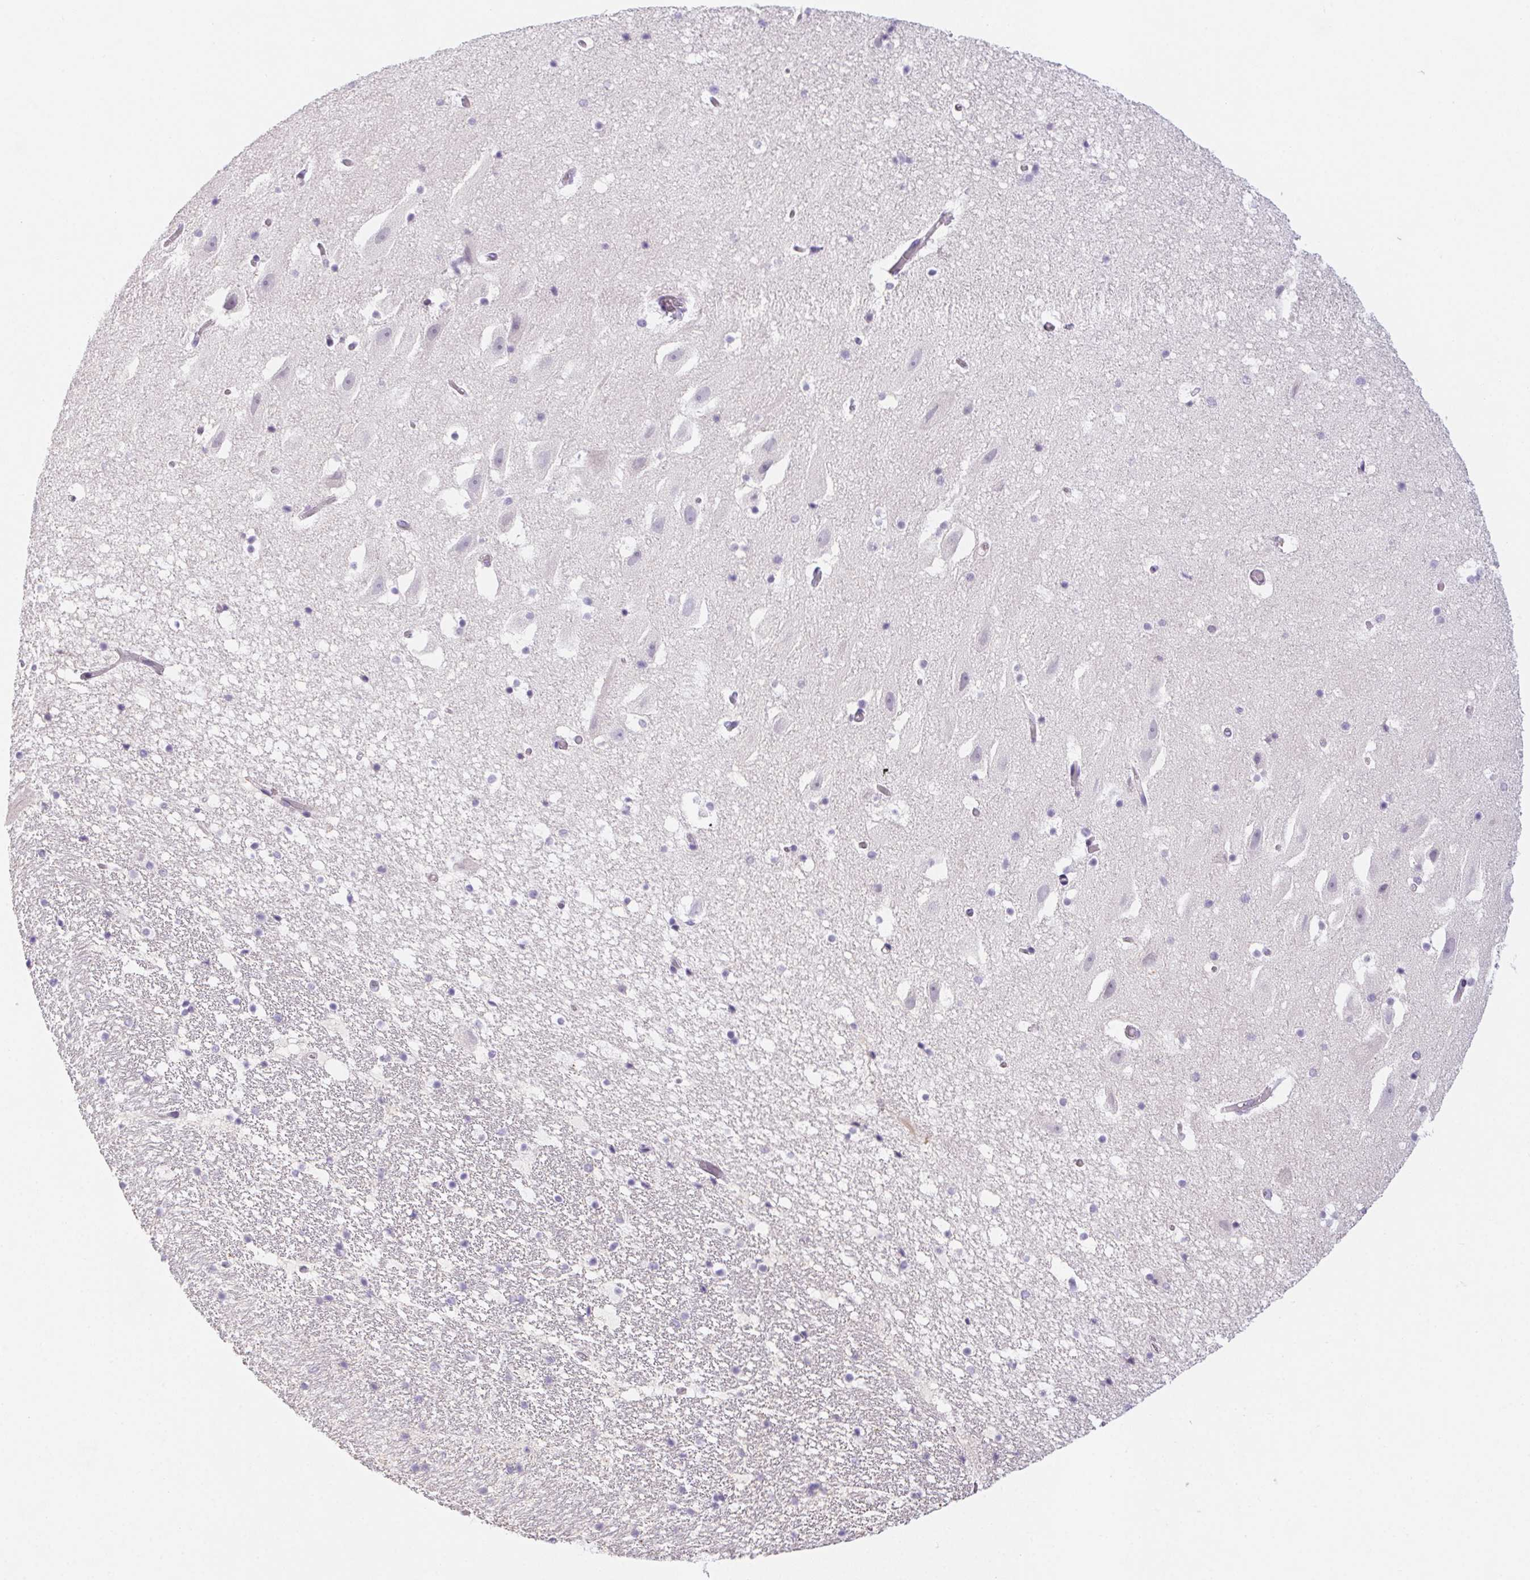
{"staining": {"intensity": "negative", "quantity": "none", "location": "none"}, "tissue": "hippocampus", "cell_type": "Glial cells", "image_type": "normal", "snomed": [{"axis": "morphology", "description": "Normal tissue, NOS"}, {"axis": "topography", "description": "Hippocampus"}], "caption": "Immunohistochemistry photomicrograph of normal hippocampus stained for a protein (brown), which reveals no staining in glial cells. (DAB IHC with hematoxylin counter stain).", "gene": "HELLS", "patient": {"sex": "male", "age": 26}}